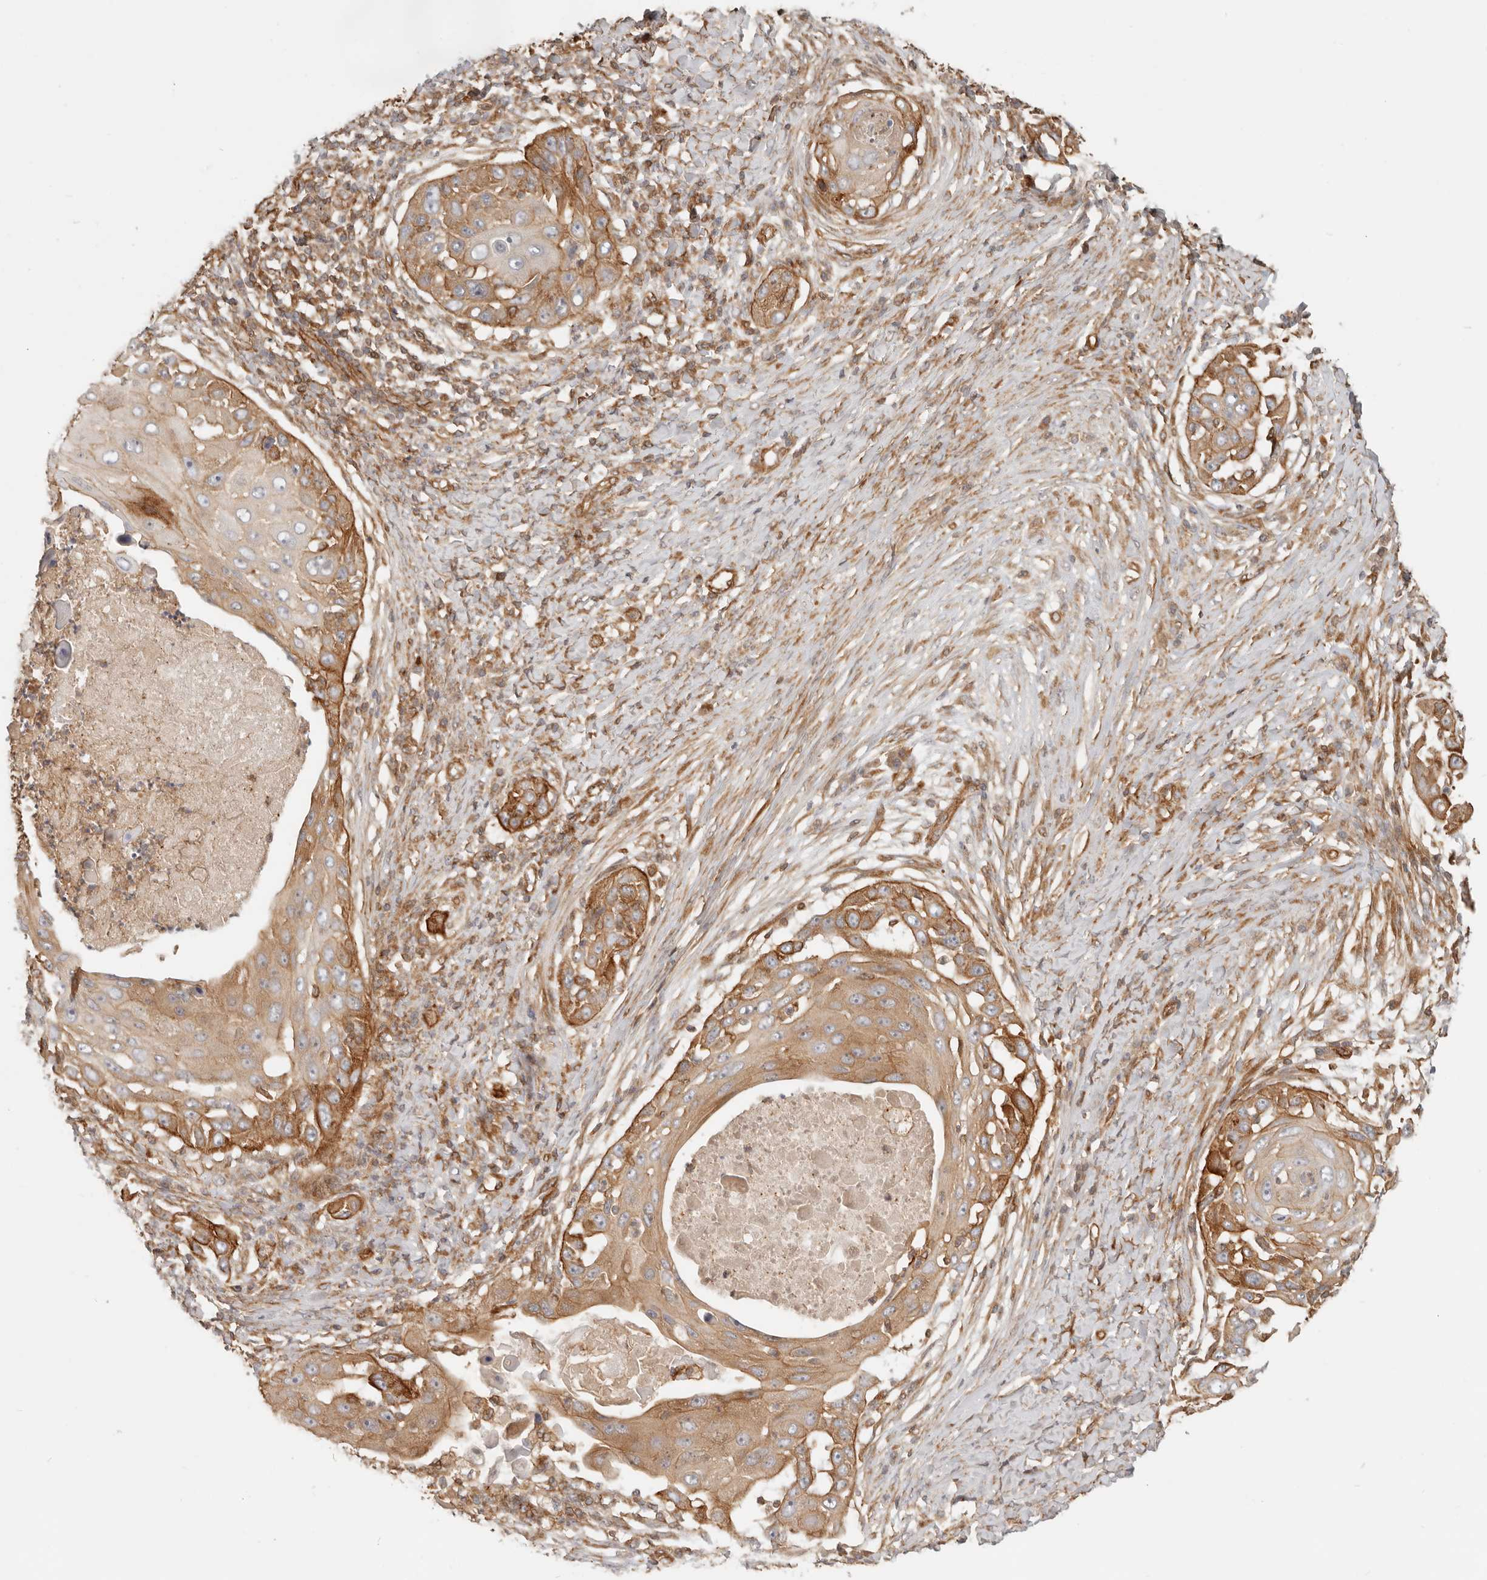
{"staining": {"intensity": "moderate", "quantity": ">75%", "location": "cytoplasmic/membranous"}, "tissue": "skin cancer", "cell_type": "Tumor cells", "image_type": "cancer", "snomed": [{"axis": "morphology", "description": "Squamous cell carcinoma, NOS"}, {"axis": "topography", "description": "Skin"}], "caption": "The micrograph demonstrates a brown stain indicating the presence of a protein in the cytoplasmic/membranous of tumor cells in squamous cell carcinoma (skin). (DAB = brown stain, brightfield microscopy at high magnification).", "gene": "UFSP1", "patient": {"sex": "female", "age": 44}}